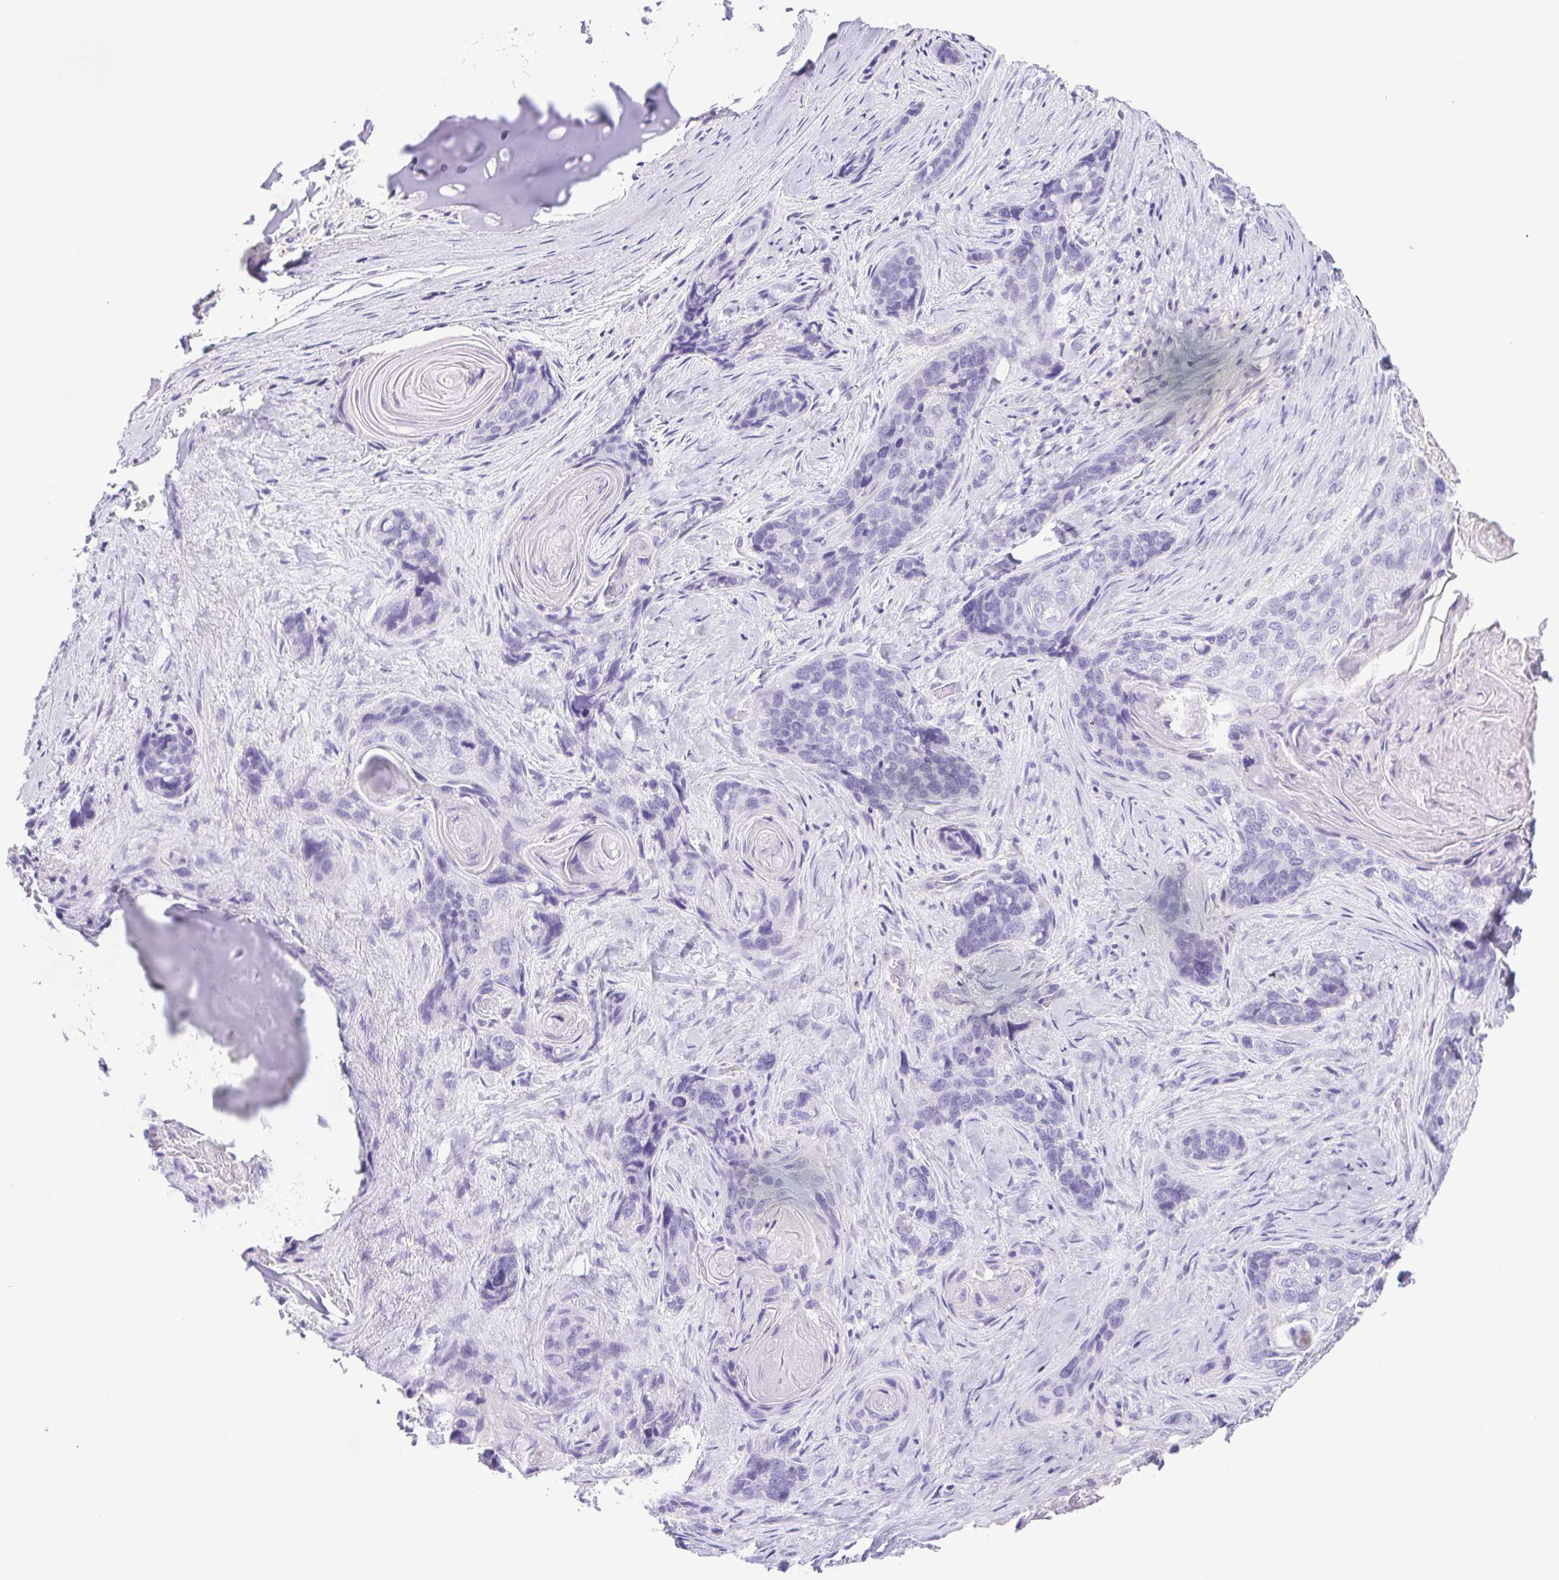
{"staining": {"intensity": "negative", "quantity": "none", "location": "none"}, "tissue": "lung cancer", "cell_type": "Tumor cells", "image_type": "cancer", "snomed": [{"axis": "morphology", "description": "Squamous cell carcinoma, NOS"}, {"axis": "morphology", "description": "Squamous cell carcinoma, metastatic, NOS"}, {"axis": "topography", "description": "Lymph node"}, {"axis": "topography", "description": "Lung"}], "caption": "Immunohistochemical staining of human metastatic squamous cell carcinoma (lung) displays no significant positivity in tumor cells. (DAB (3,3'-diaminobenzidine) immunohistochemistry (IHC) visualized using brightfield microscopy, high magnification).", "gene": "SYNPR", "patient": {"sex": "male", "age": 41}}